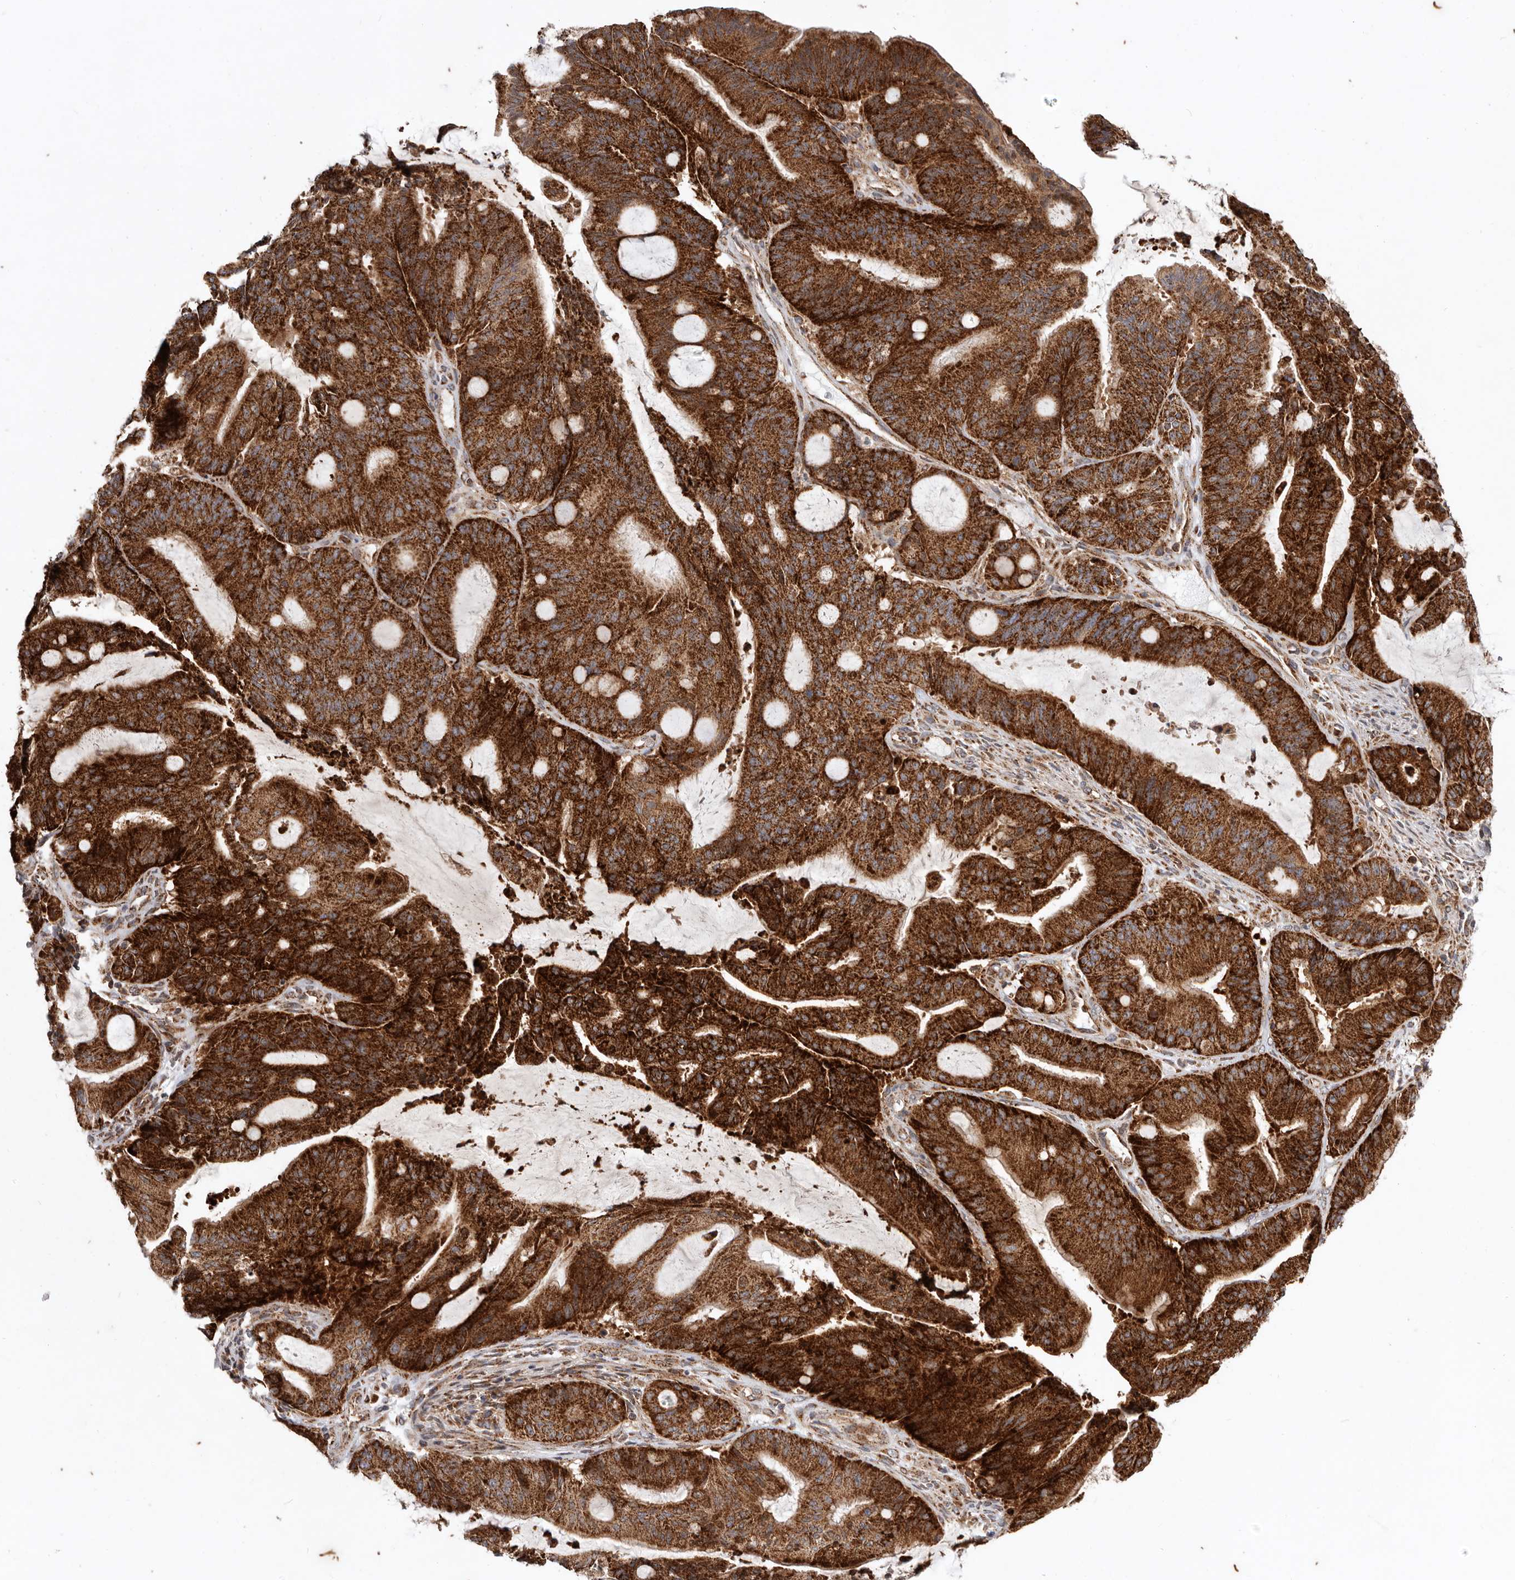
{"staining": {"intensity": "strong", "quantity": ">75%", "location": "cytoplasmic/membranous"}, "tissue": "liver cancer", "cell_type": "Tumor cells", "image_type": "cancer", "snomed": [{"axis": "morphology", "description": "Normal tissue, NOS"}, {"axis": "morphology", "description": "Cholangiocarcinoma"}, {"axis": "topography", "description": "Liver"}, {"axis": "topography", "description": "Peripheral nerve tissue"}], "caption": "Liver cholangiocarcinoma stained for a protein (brown) exhibits strong cytoplasmic/membranous positive positivity in about >75% of tumor cells.", "gene": "MRPS10", "patient": {"sex": "female", "age": 73}}